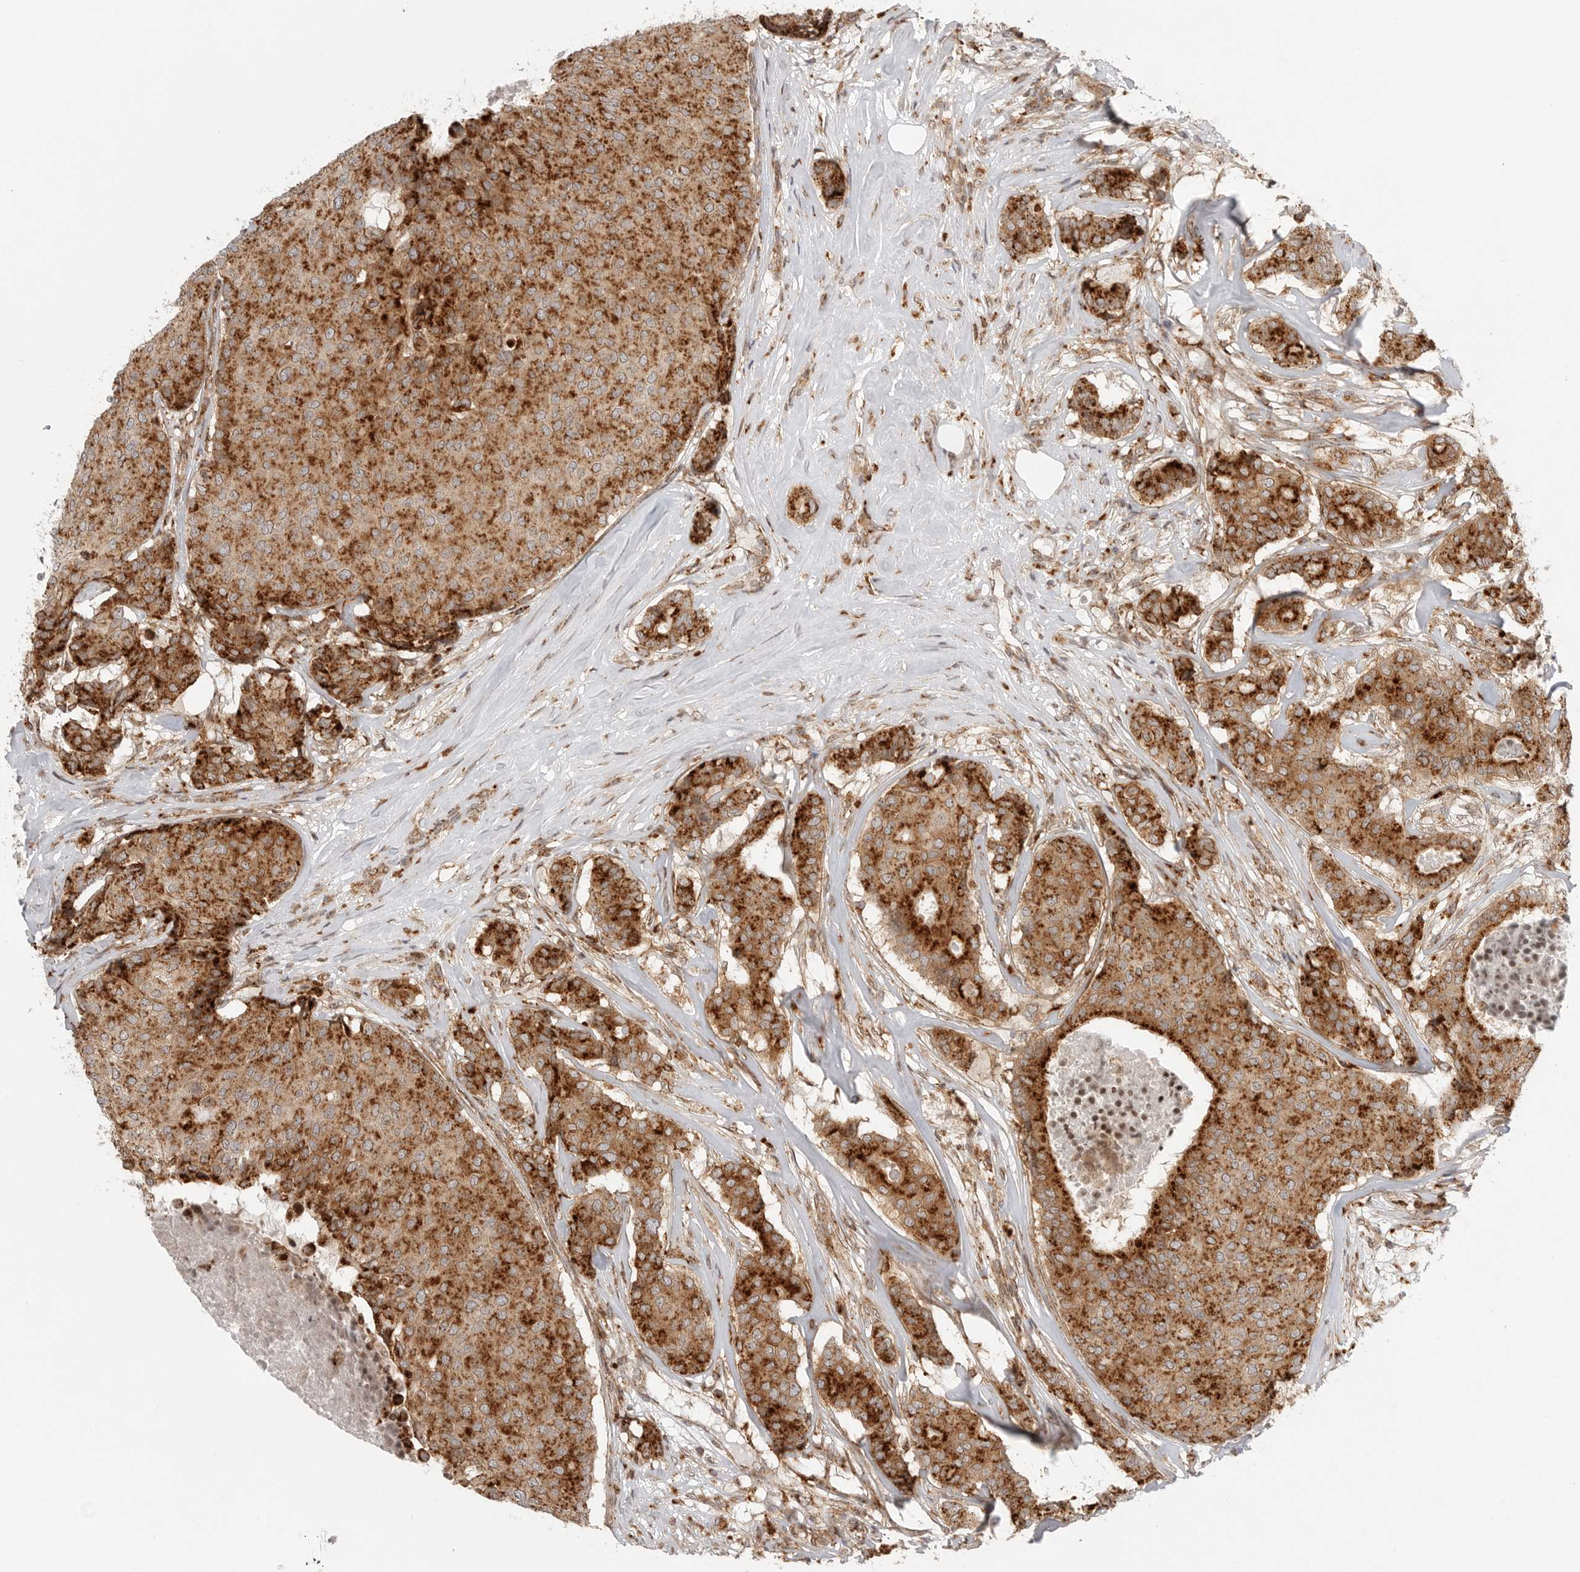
{"staining": {"intensity": "strong", "quantity": ">75%", "location": "cytoplasmic/membranous"}, "tissue": "breast cancer", "cell_type": "Tumor cells", "image_type": "cancer", "snomed": [{"axis": "morphology", "description": "Duct carcinoma"}, {"axis": "topography", "description": "Breast"}], "caption": "Immunohistochemistry (IHC) photomicrograph of human breast intraductal carcinoma stained for a protein (brown), which shows high levels of strong cytoplasmic/membranous expression in about >75% of tumor cells.", "gene": "IDUA", "patient": {"sex": "female", "age": 75}}